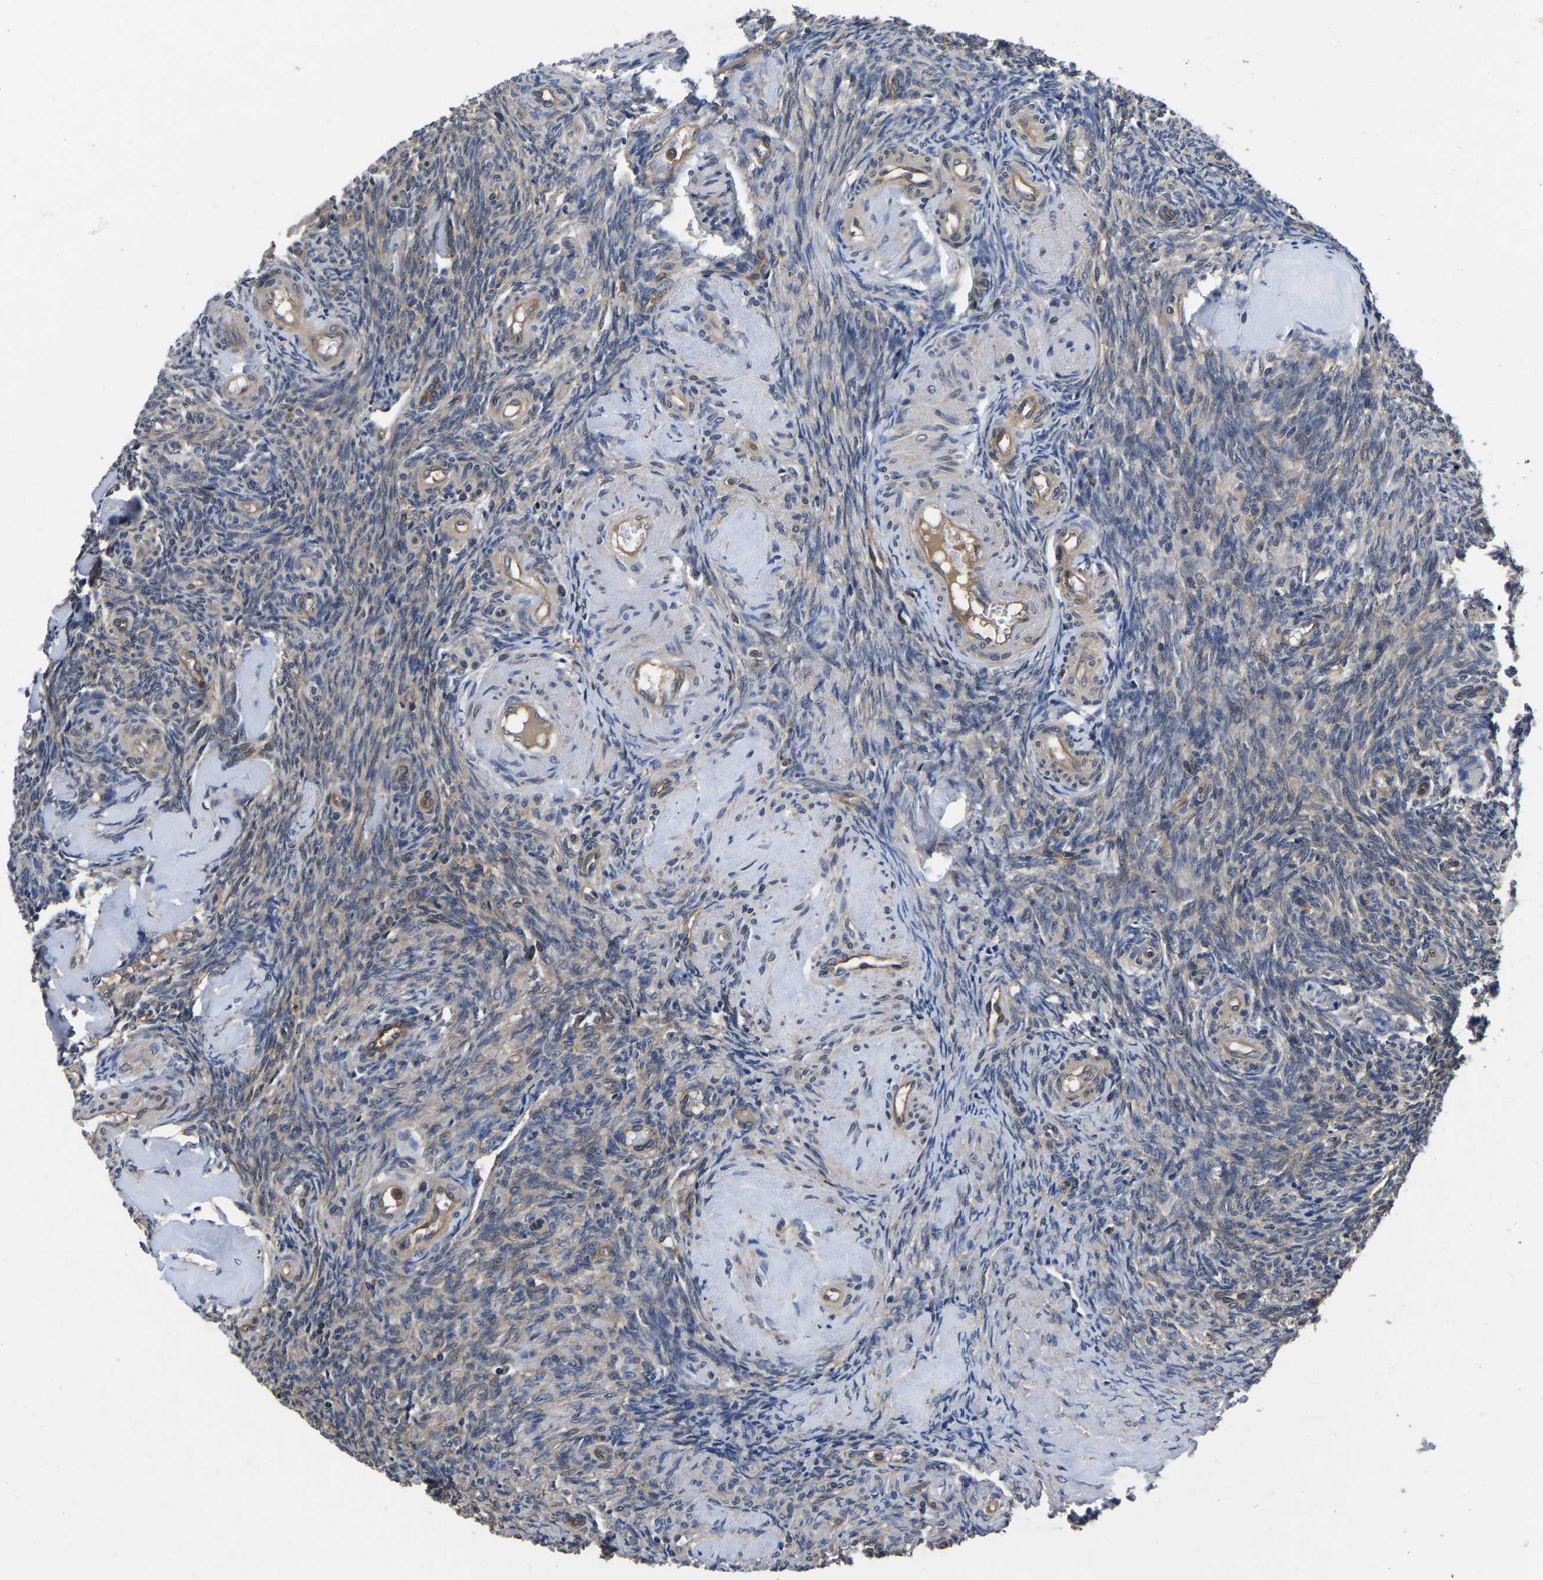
{"staining": {"intensity": "weak", "quantity": "25%-75%", "location": "cytoplasmic/membranous"}, "tissue": "ovary", "cell_type": "Ovarian stroma cells", "image_type": "normal", "snomed": [{"axis": "morphology", "description": "Normal tissue, NOS"}, {"axis": "topography", "description": "Ovary"}], "caption": "Protein analysis of normal ovary displays weak cytoplasmic/membranous staining in approximately 25%-75% of ovarian stroma cells.", "gene": "FGD5", "patient": {"sex": "female", "age": 41}}